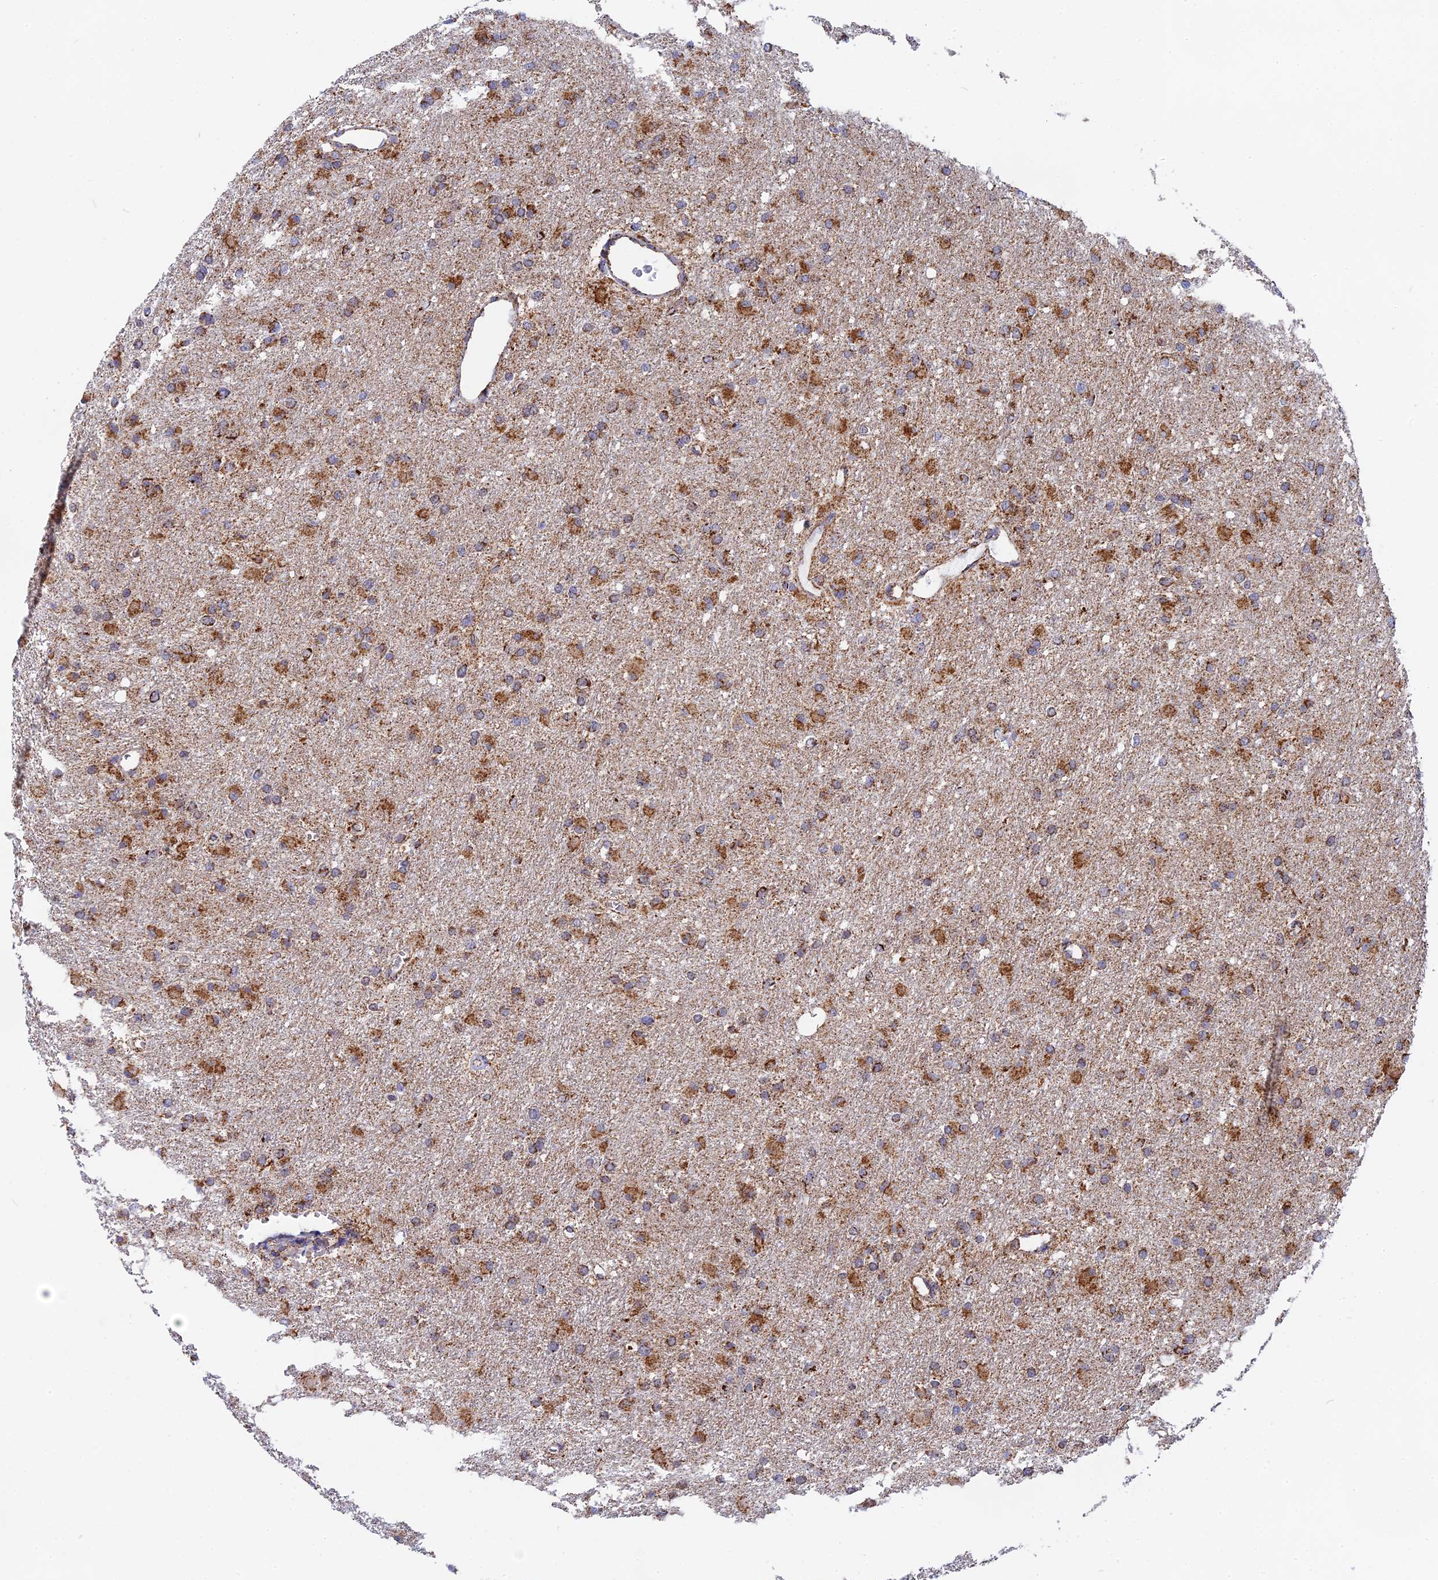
{"staining": {"intensity": "moderate", "quantity": ">75%", "location": "cytoplasmic/membranous"}, "tissue": "glioma", "cell_type": "Tumor cells", "image_type": "cancer", "snomed": [{"axis": "morphology", "description": "Glioma, malignant, High grade"}, {"axis": "topography", "description": "Cerebral cortex"}], "caption": "Brown immunohistochemical staining in human glioma reveals moderate cytoplasmic/membranous expression in about >75% of tumor cells.", "gene": "CDC16", "patient": {"sex": "female", "age": 36}}